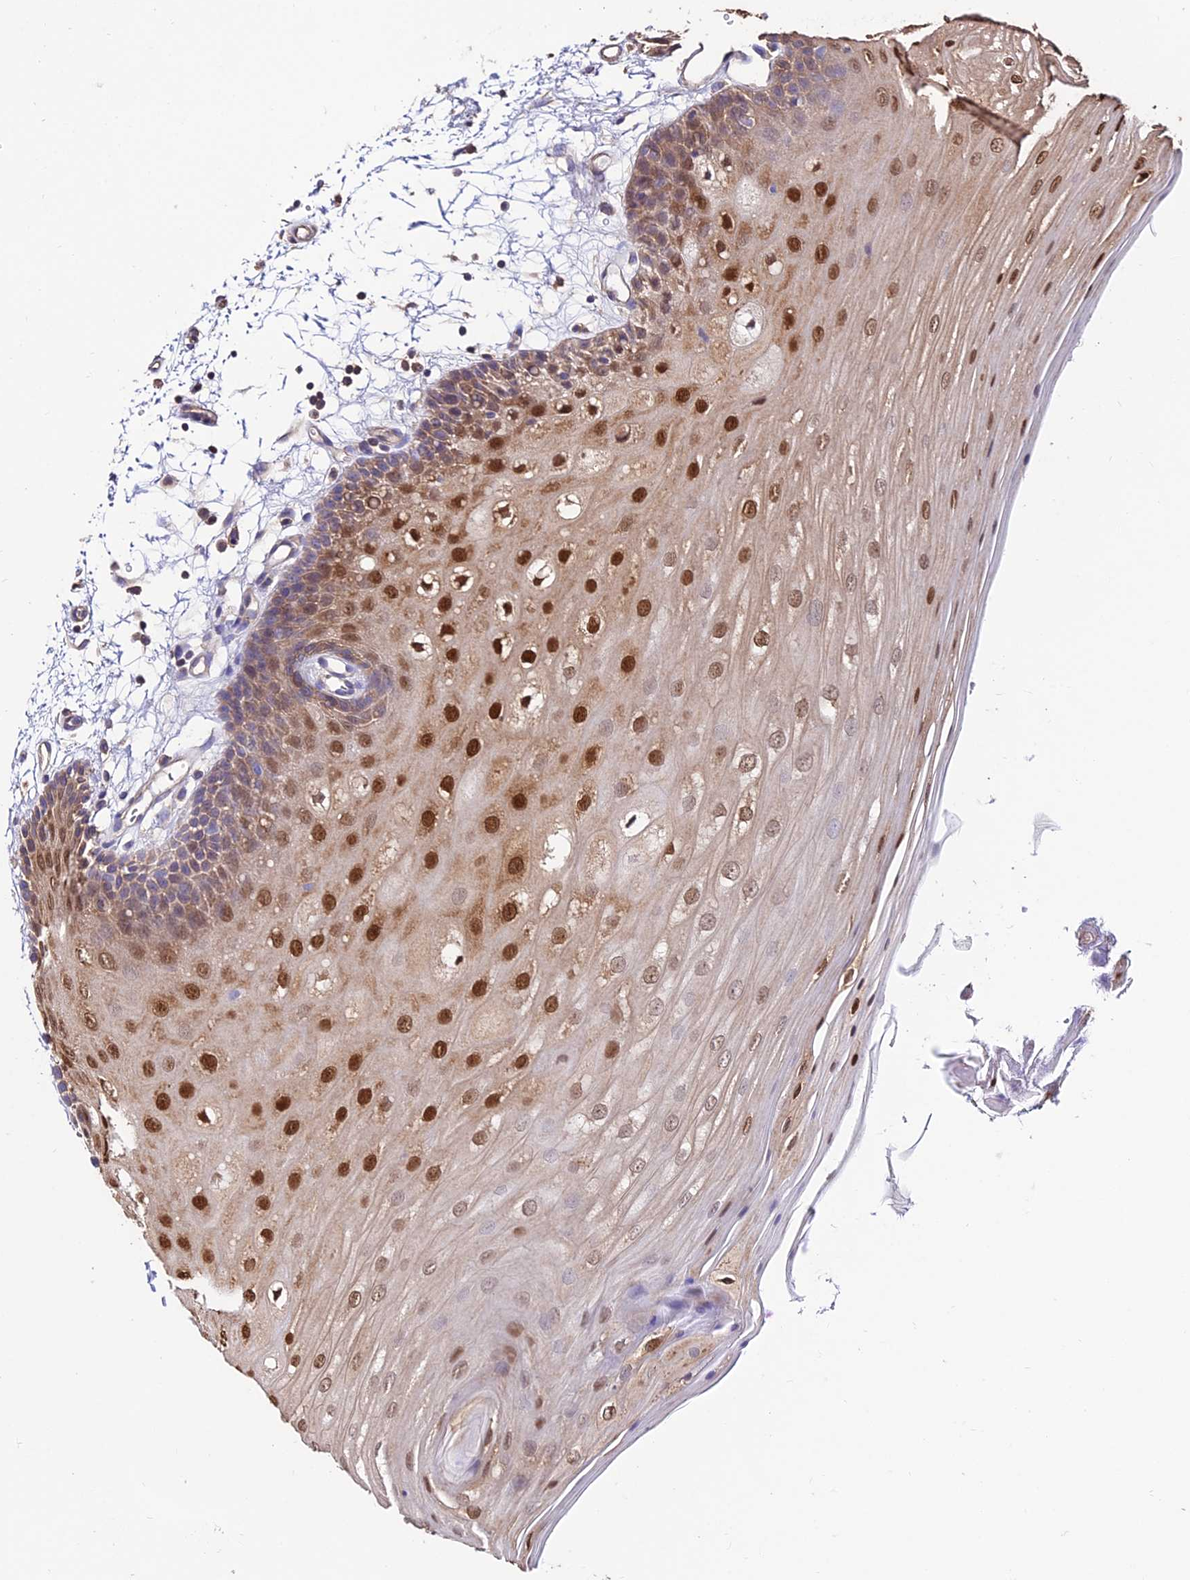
{"staining": {"intensity": "strong", "quantity": "<25%", "location": "cytoplasmic/membranous,nuclear"}, "tissue": "oral mucosa", "cell_type": "Squamous epithelial cells", "image_type": "normal", "snomed": [{"axis": "morphology", "description": "Normal tissue, NOS"}, {"axis": "topography", "description": "Oral tissue"}, {"axis": "topography", "description": "Tounge, NOS"}], "caption": "High-power microscopy captured an immunohistochemistry (IHC) photomicrograph of normal oral mucosa, revealing strong cytoplasmic/membranous,nuclear staining in about <25% of squamous epithelial cells.", "gene": "CALM1", "patient": {"sex": "female", "age": 73}}